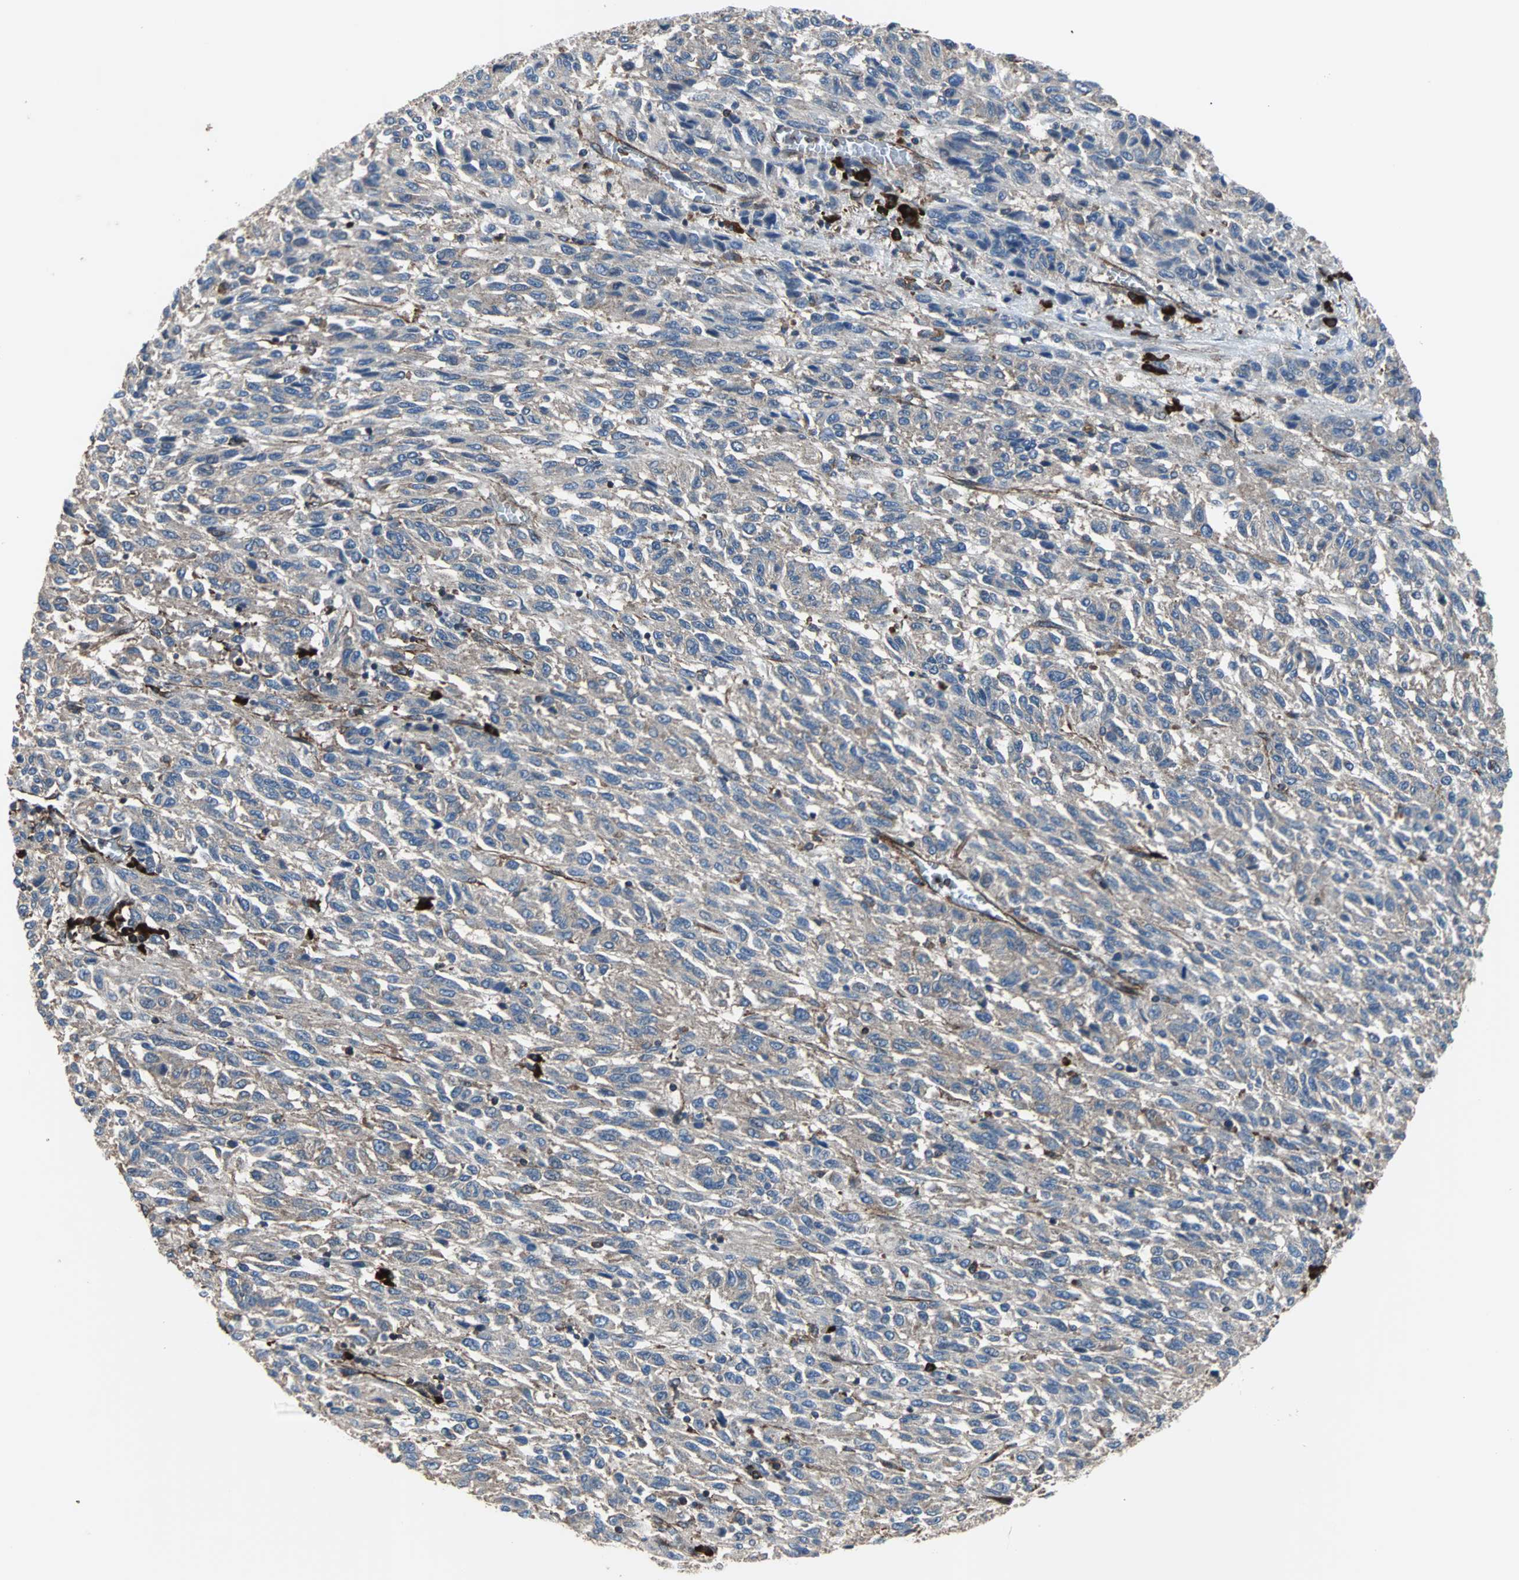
{"staining": {"intensity": "weak", "quantity": ">75%", "location": "cytoplasmic/membranous"}, "tissue": "melanoma", "cell_type": "Tumor cells", "image_type": "cancer", "snomed": [{"axis": "morphology", "description": "Malignant melanoma, Metastatic site"}, {"axis": "topography", "description": "Lung"}], "caption": "Weak cytoplasmic/membranous protein staining is appreciated in approximately >75% of tumor cells in melanoma. (DAB = brown stain, brightfield microscopy at high magnification).", "gene": "PLCG2", "patient": {"sex": "male", "age": 64}}